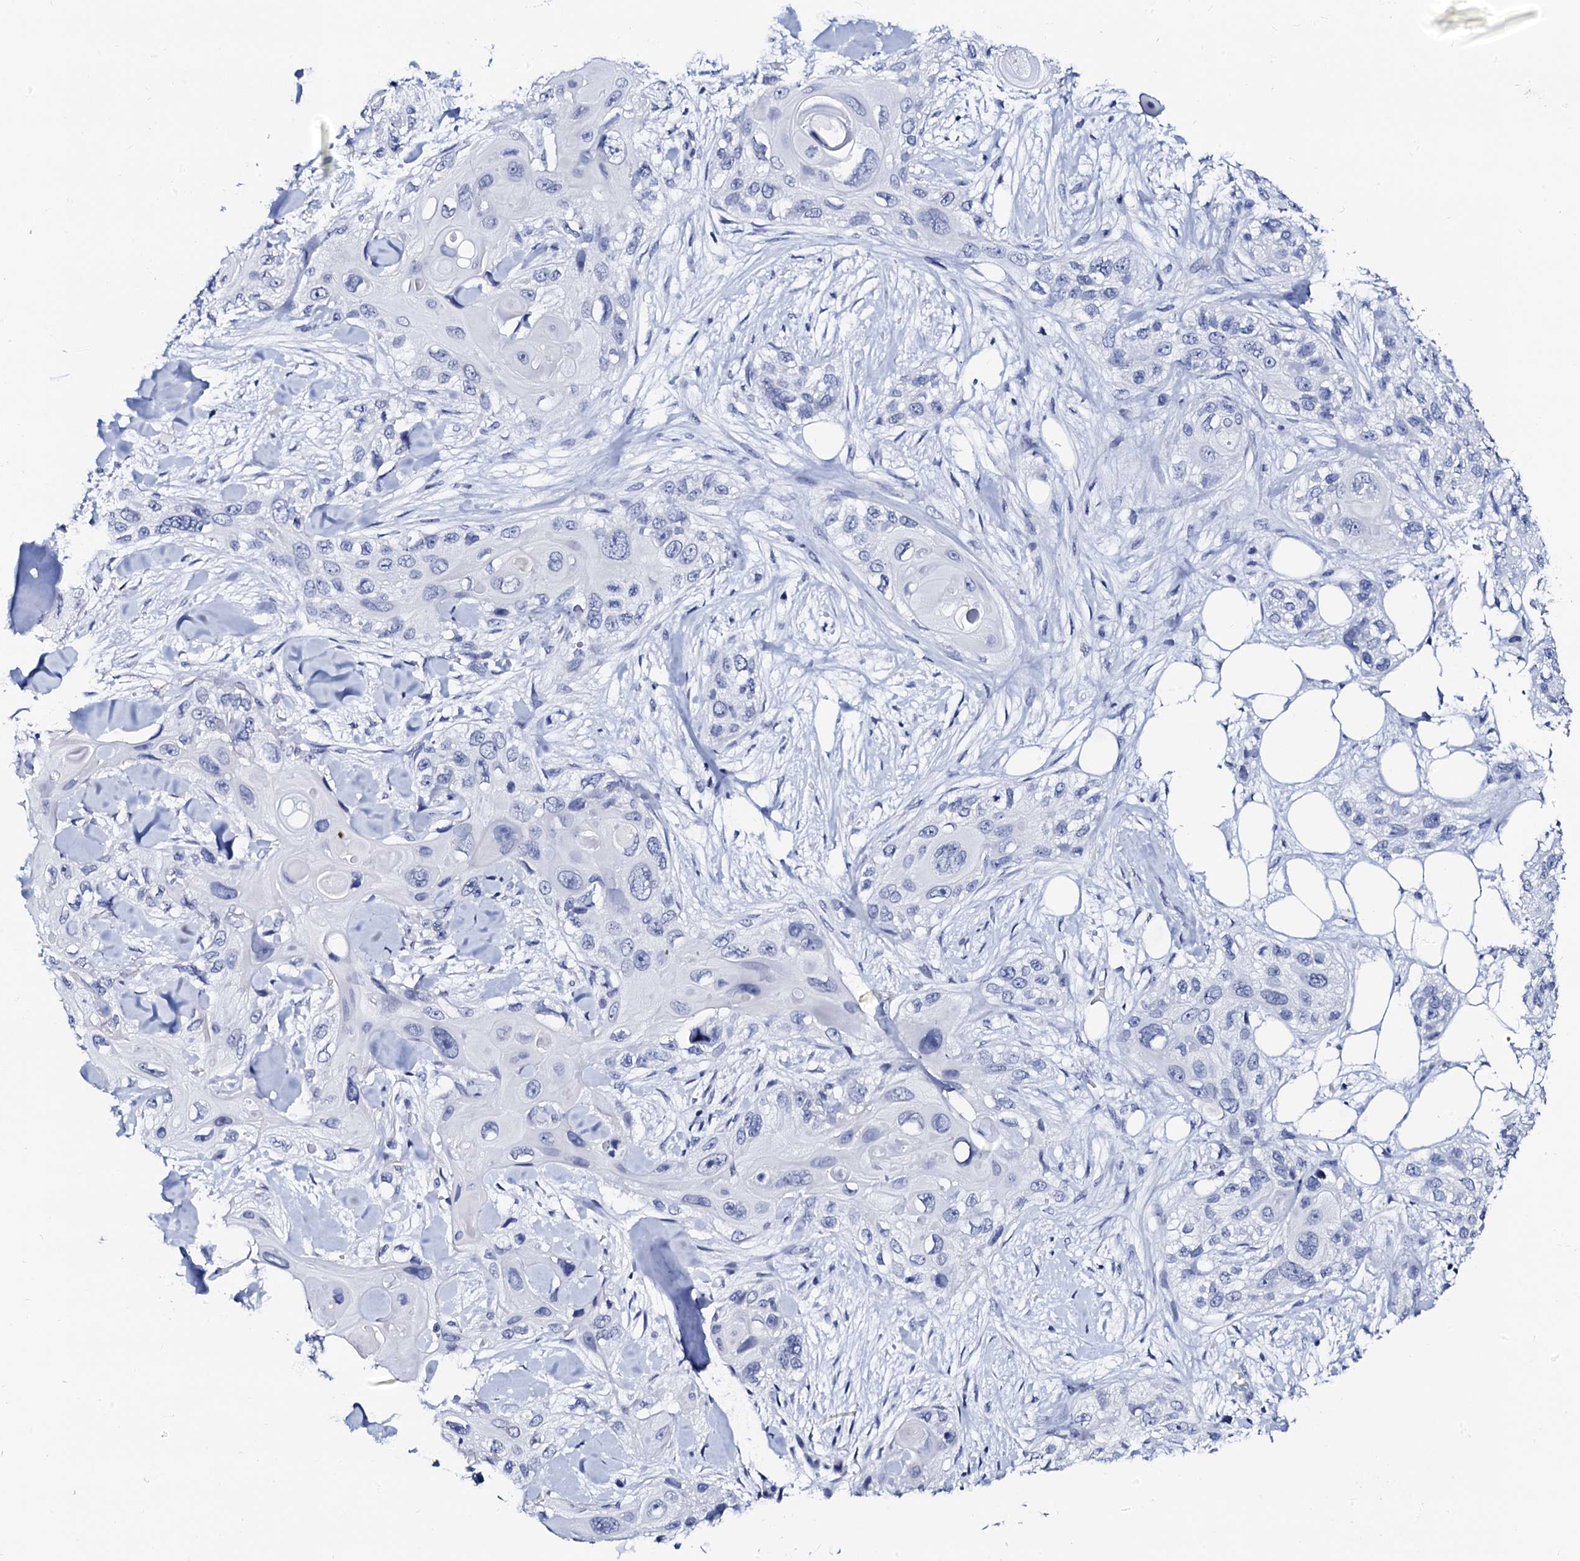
{"staining": {"intensity": "negative", "quantity": "none", "location": "none"}, "tissue": "skin cancer", "cell_type": "Tumor cells", "image_type": "cancer", "snomed": [{"axis": "morphology", "description": "Normal tissue, NOS"}, {"axis": "morphology", "description": "Squamous cell carcinoma, NOS"}, {"axis": "topography", "description": "Skin"}], "caption": "Immunohistochemical staining of skin cancer displays no significant expression in tumor cells.", "gene": "SPATA19", "patient": {"sex": "male", "age": 72}}